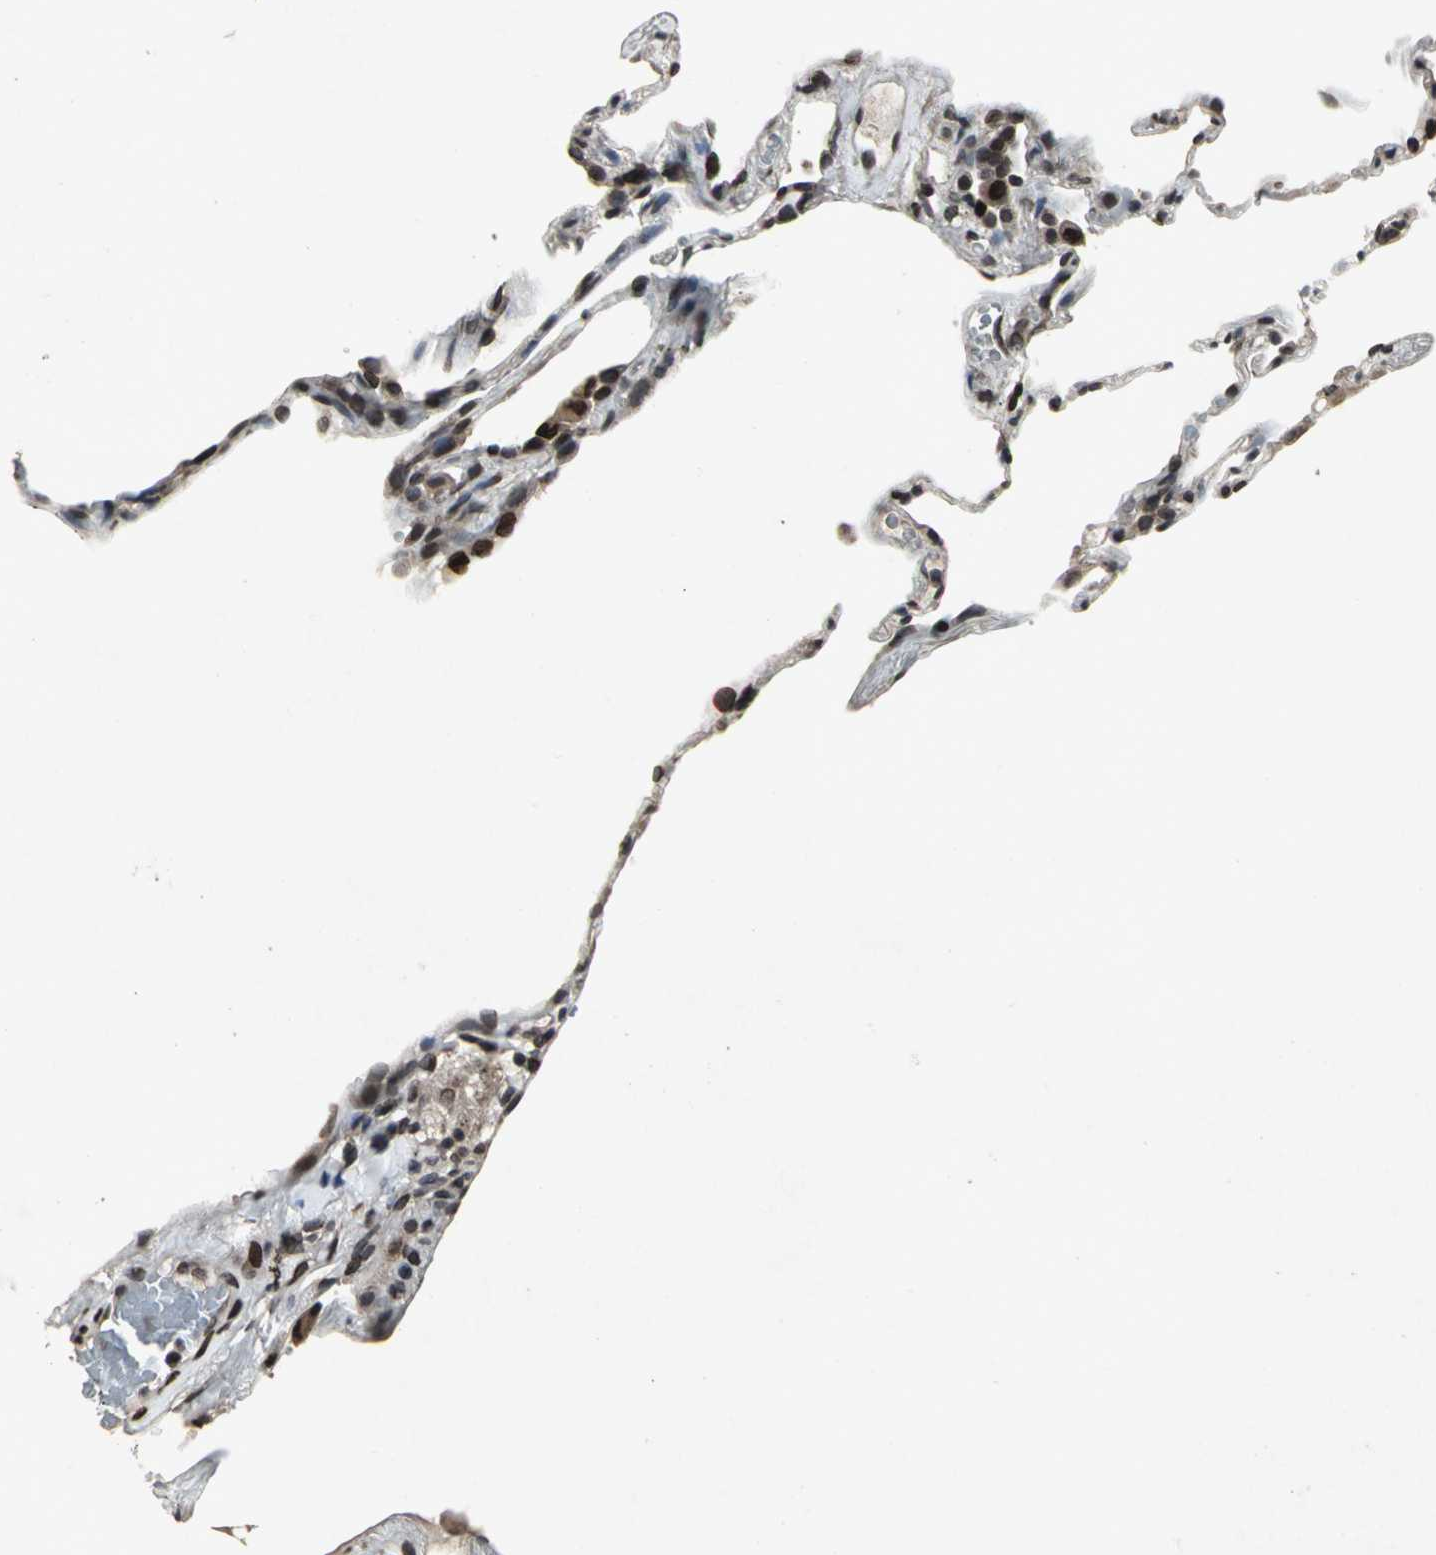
{"staining": {"intensity": "strong", "quantity": ">75%", "location": "nuclear"}, "tissue": "lung", "cell_type": "Alveolar cells", "image_type": "normal", "snomed": [{"axis": "morphology", "description": "Normal tissue, NOS"}, {"axis": "topography", "description": "Lung"}], "caption": "Immunohistochemistry (IHC) (DAB) staining of unremarkable lung displays strong nuclear protein staining in approximately >75% of alveolar cells. The staining is performed using DAB (3,3'-diaminobenzidine) brown chromogen to label protein expression. The nuclei are counter-stained blue using hematoxylin.", "gene": "SH2B3", "patient": {"sex": "male", "age": 59}}